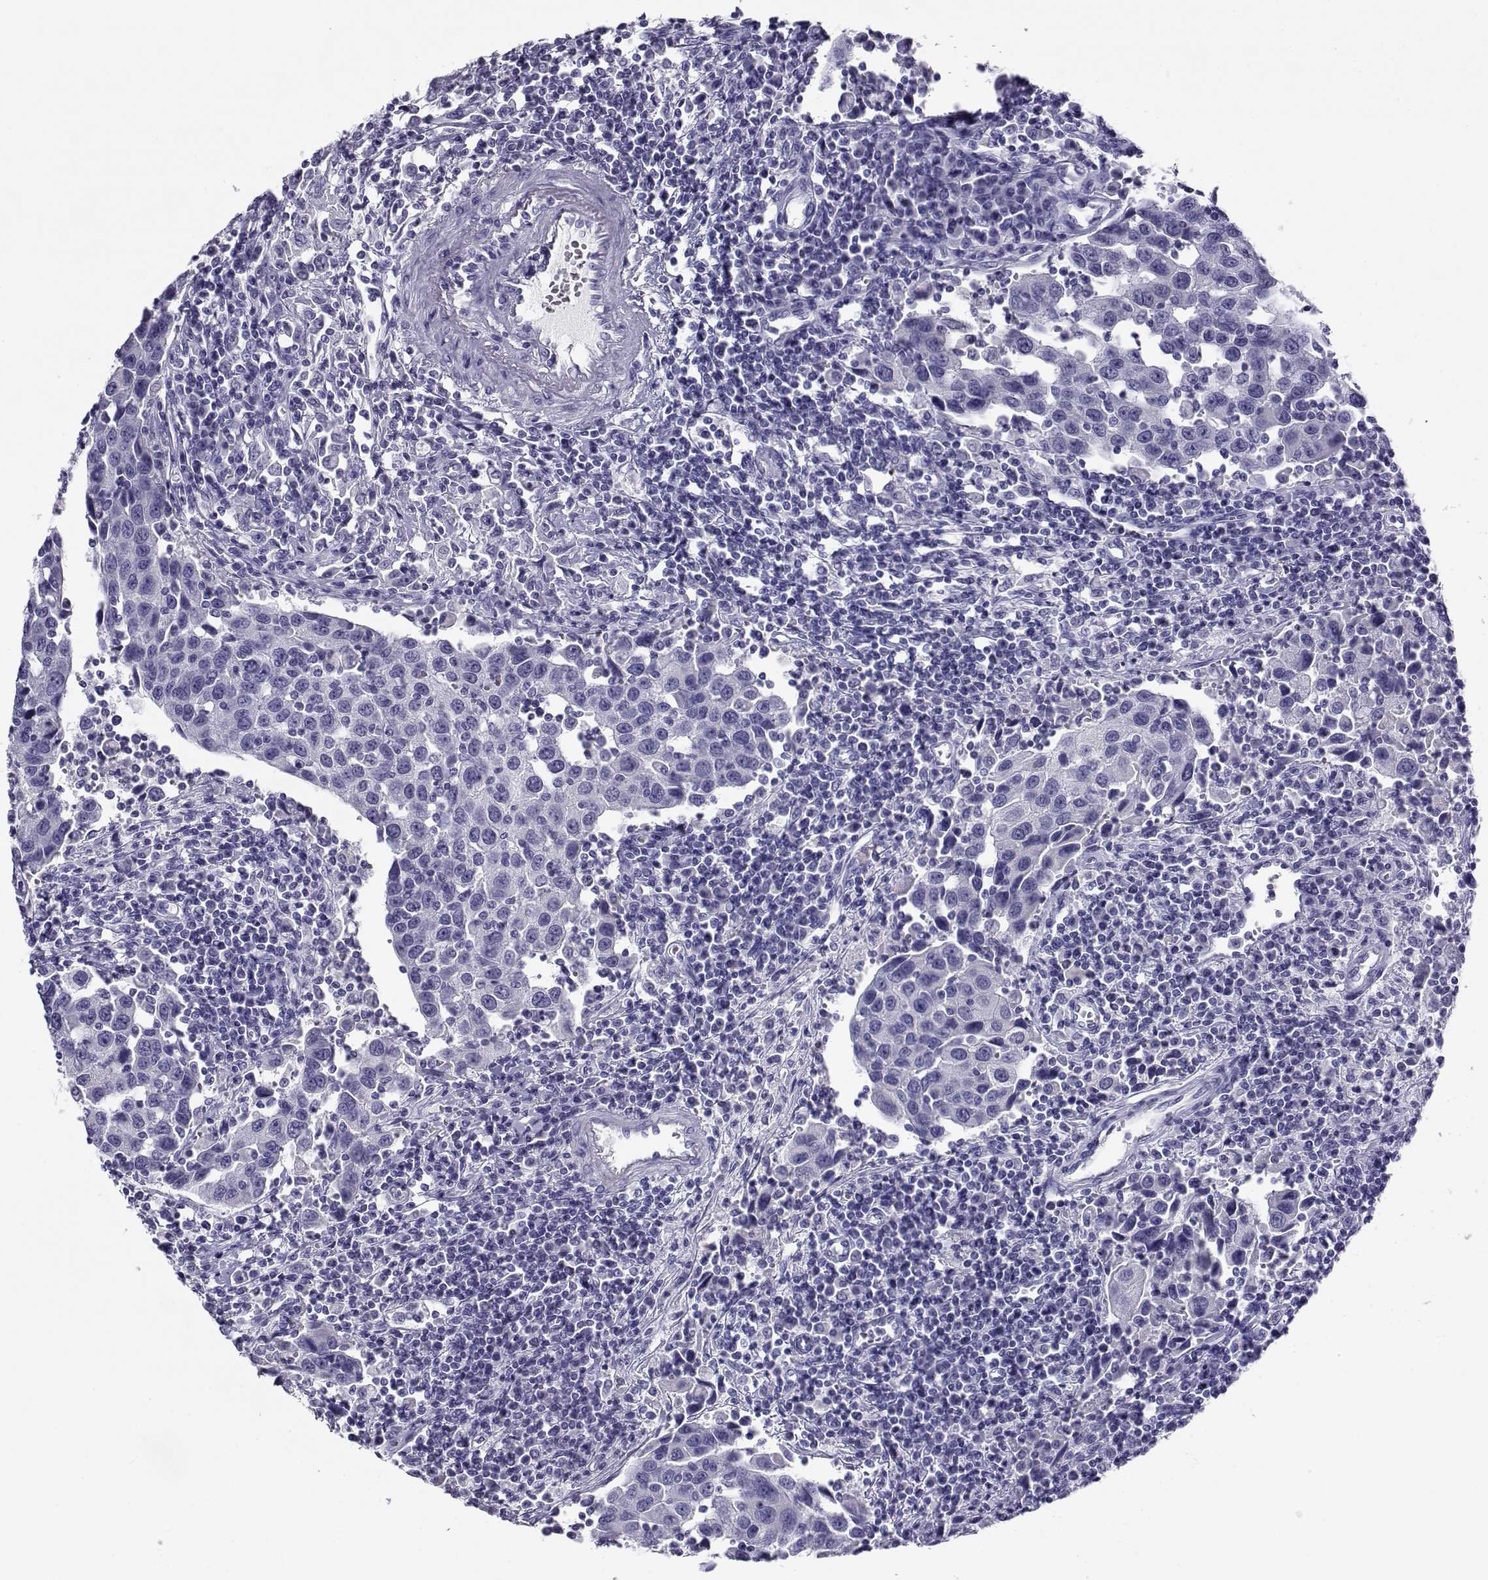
{"staining": {"intensity": "negative", "quantity": "none", "location": "none"}, "tissue": "urothelial cancer", "cell_type": "Tumor cells", "image_type": "cancer", "snomed": [{"axis": "morphology", "description": "Urothelial carcinoma, High grade"}, {"axis": "topography", "description": "Urinary bladder"}], "caption": "Tumor cells are negative for protein expression in human urothelial cancer.", "gene": "RHOXF2", "patient": {"sex": "female", "age": 85}}